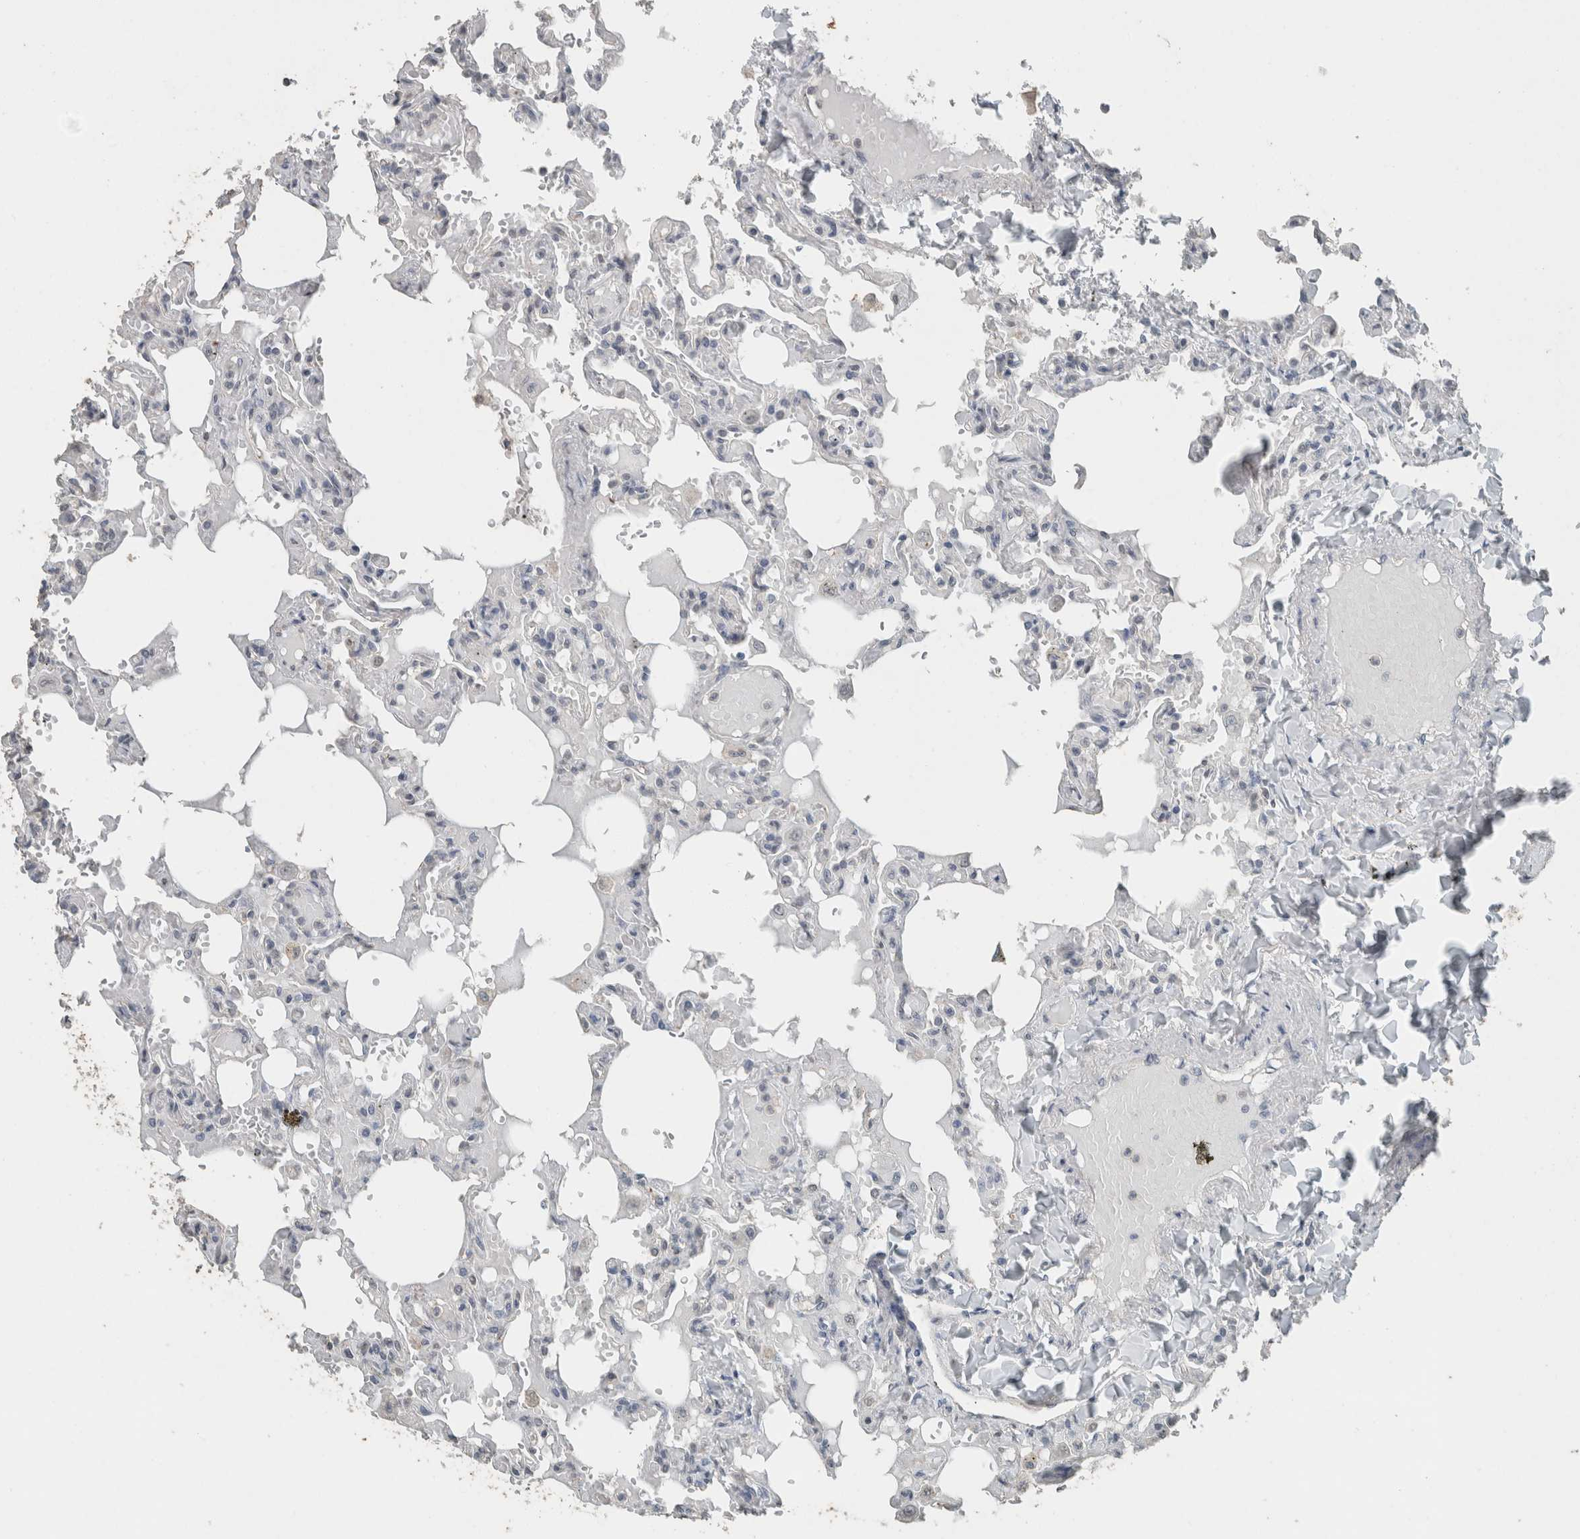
{"staining": {"intensity": "negative", "quantity": "none", "location": "none"}, "tissue": "lung", "cell_type": "Alveolar cells", "image_type": "normal", "snomed": [{"axis": "morphology", "description": "Normal tissue, NOS"}, {"axis": "topography", "description": "Lung"}], "caption": "DAB immunohistochemical staining of unremarkable lung reveals no significant staining in alveolar cells.", "gene": "ACVR2B", "patient": {"sex": "male", "age": 21}}